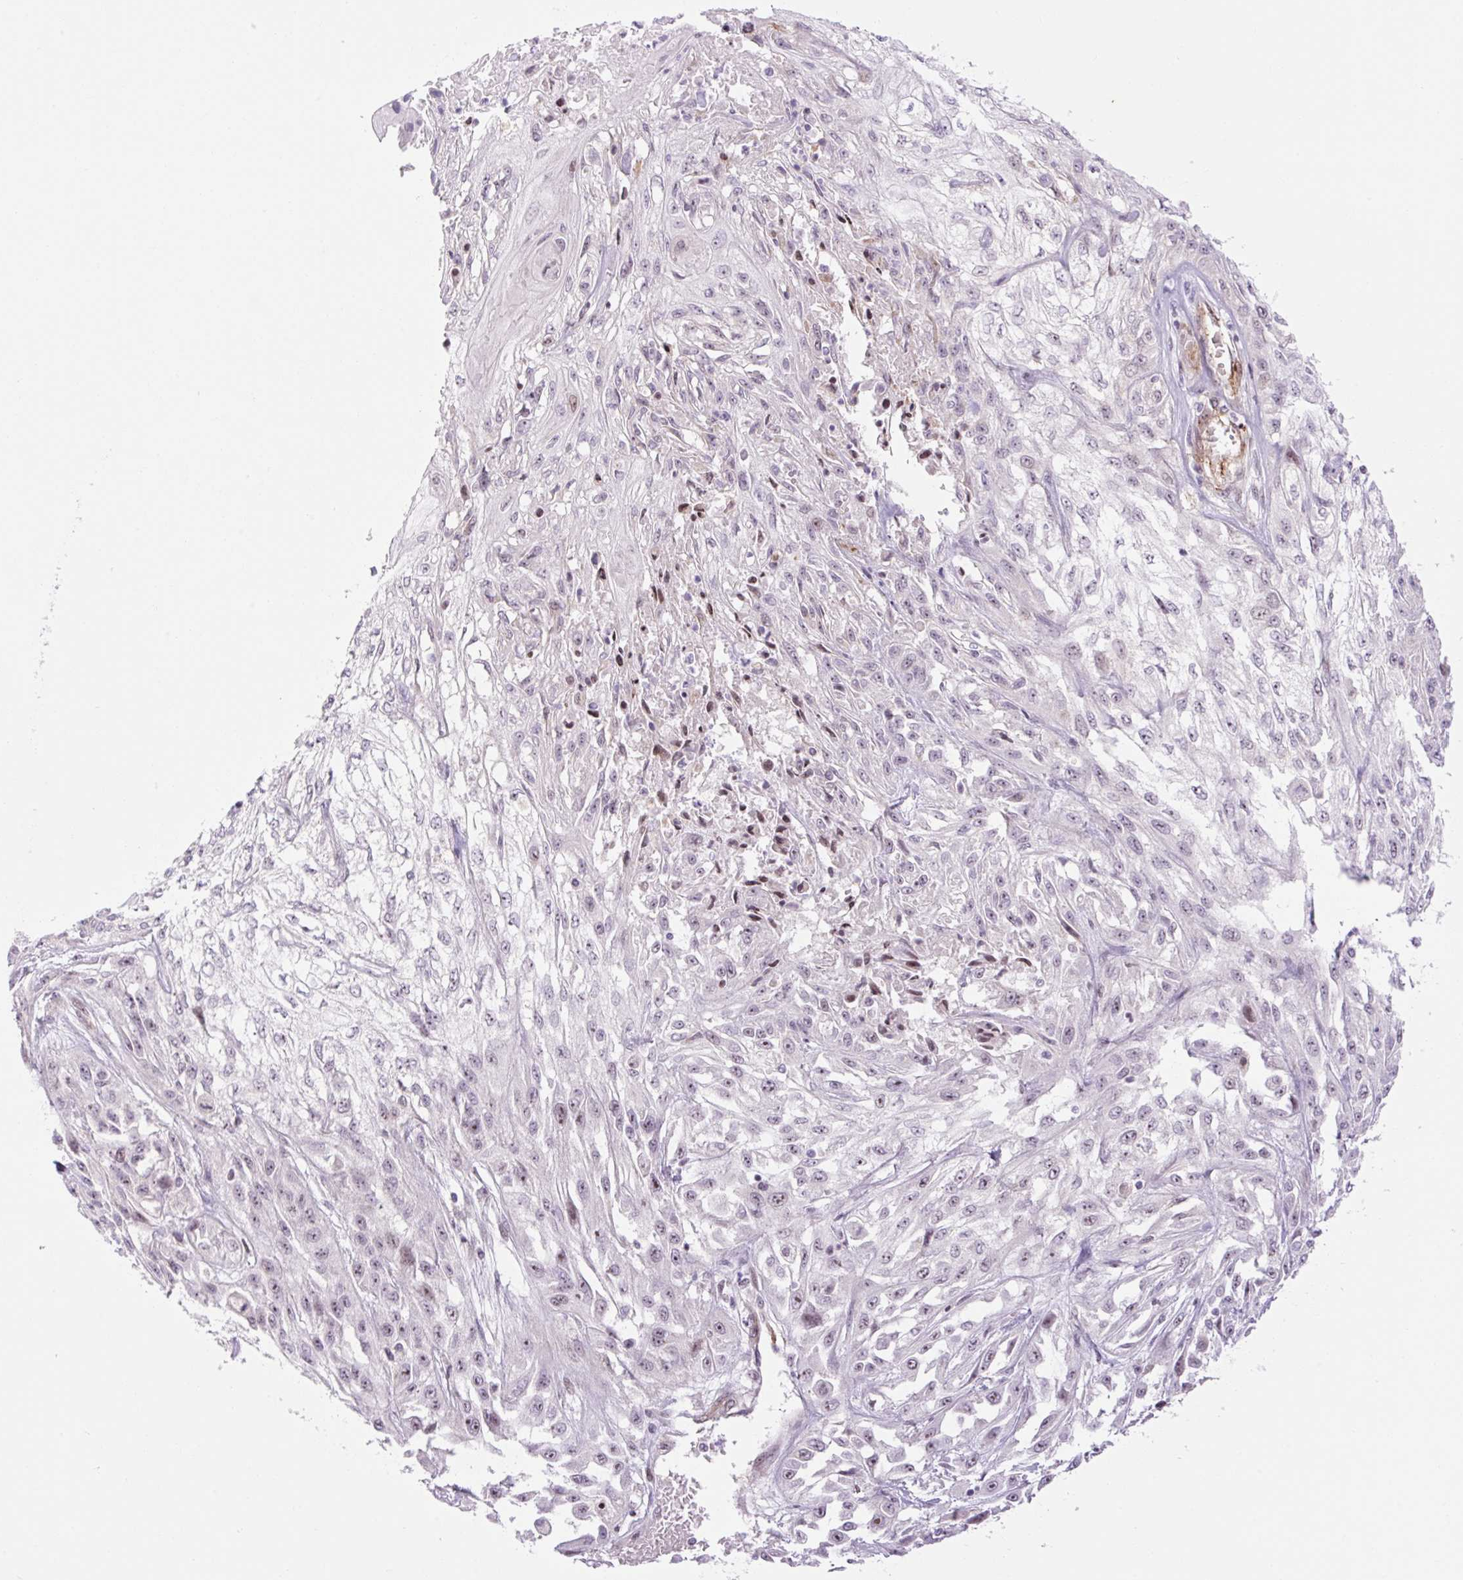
{"staining": {"intensity": "weak", "quantity": "<25%", "location": "nuclear"}, "tissue": "skin cancer", "cell_type": "Tumor cells", "image_type": "cancer", "snomed": [{"axis": "morphology", "description": "Squamous cell carcinoma, NOS"}, {"axis": "morphology", "description": "Squamous cell carcinoma, metastatic, NOS"}, {"axis": "topography", "description": "Skin"}, {"axis": "topography", "description": "Lymph node"}], "caption": "Tumor cells are negative for protein expression in human metastatic squamous cell carcinoma (skin).", "gene": "ZNF417", "patient": {"sex": "male", "age": 75}}